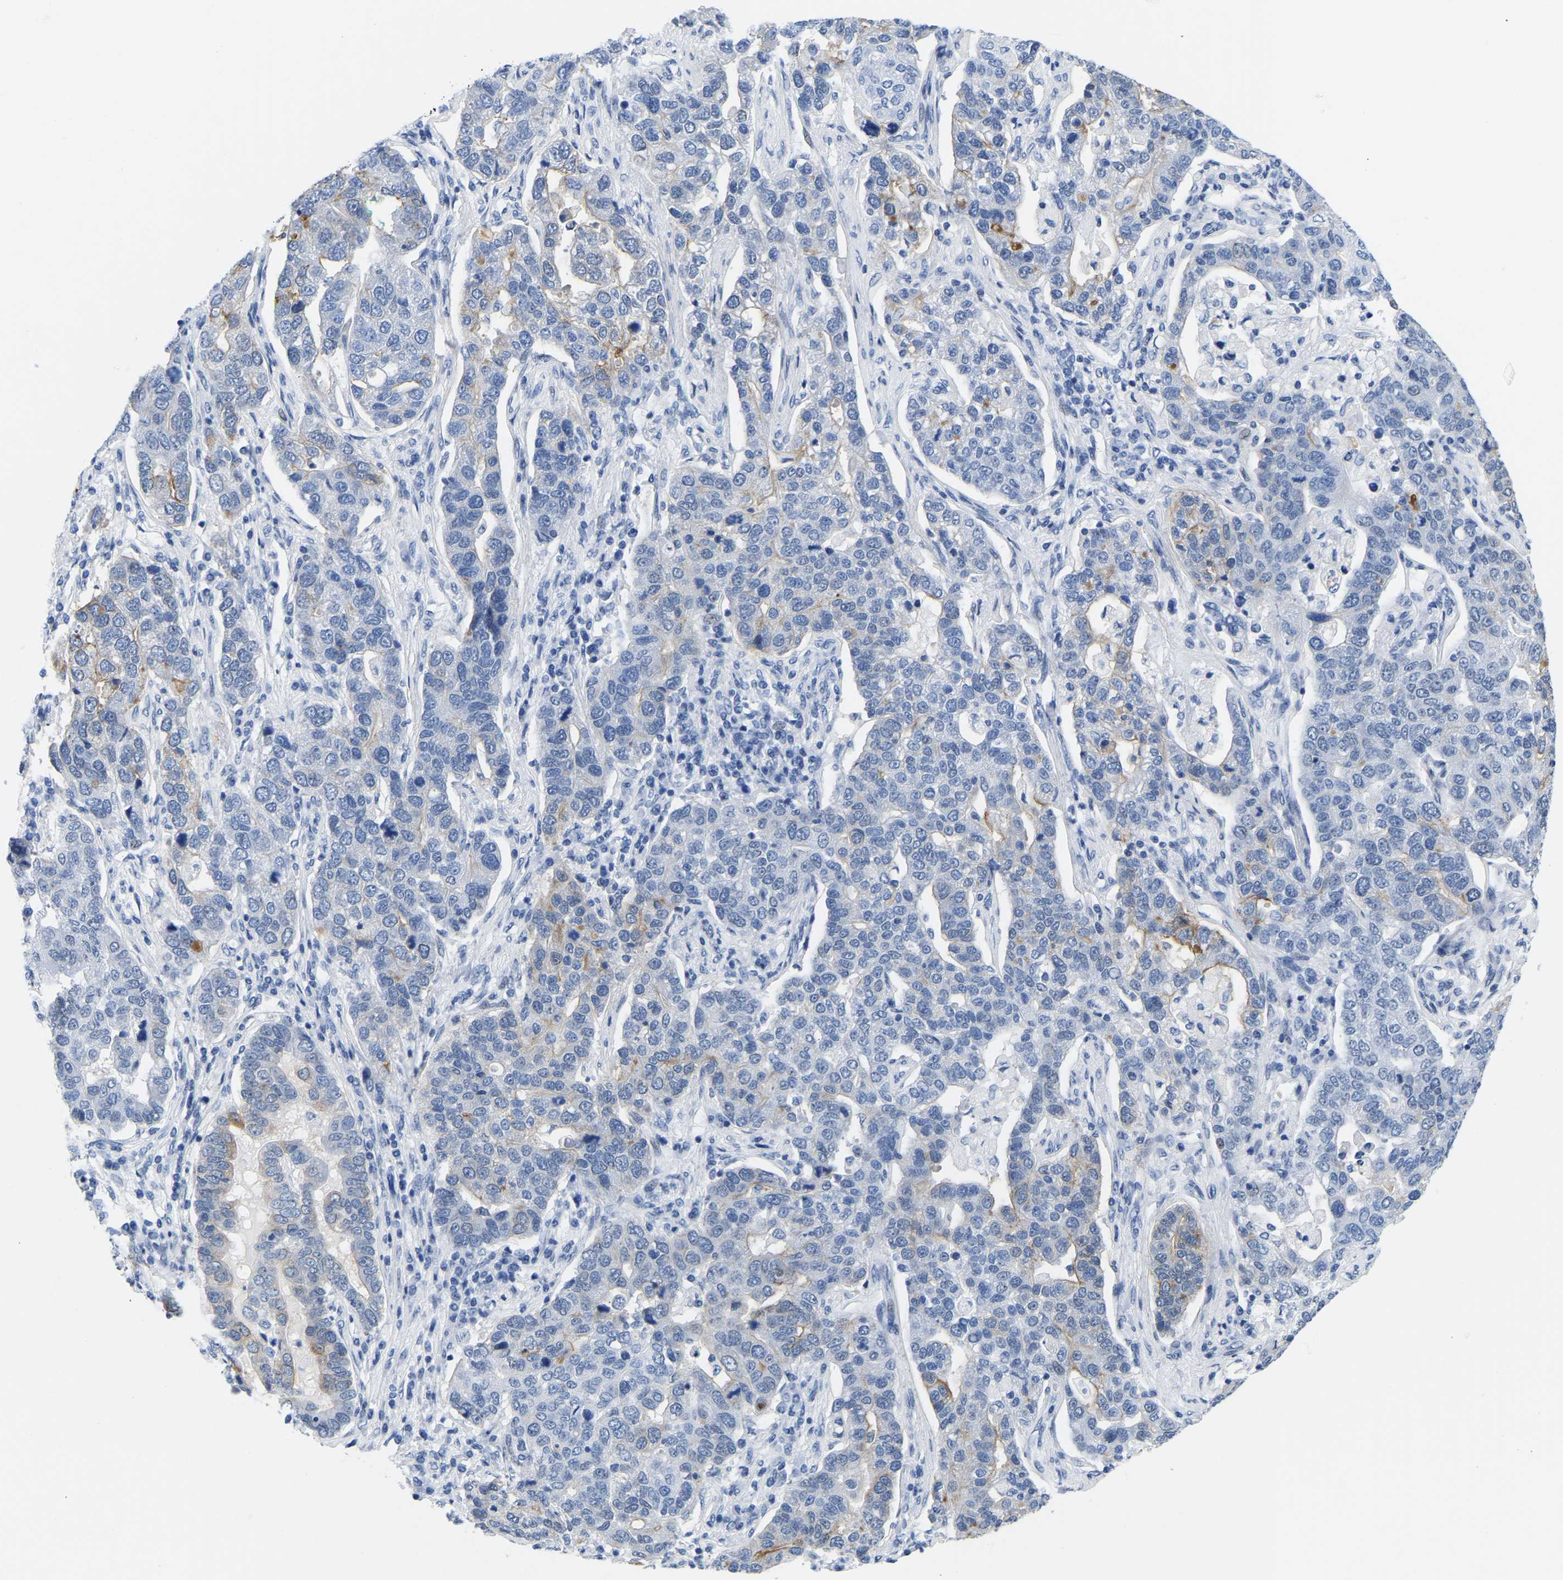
{"staining": {"intensity": "moderate", "quantity": "<25%", "location": "cytoplasmic/membranous"}, "tissue": "pancreatic cancer", "cell_type": "Tumor cells", "image_type": "cancer", "snomed": [{"axis": "morphology", "description": "Adenocarcinoma, NOS"}, {"axis": "topography", "description": "Pancreas"}], "caption": "Pancreatic cancer stained with DAB (3,3'-diaminobenzidine) immunohistochemistry displays low levels of moderate cytoplasmic/membranous expression in approximately <25% of tumor cells.", "gene": "UPK3A", "patient": {"sex": "female", "age": 61}}